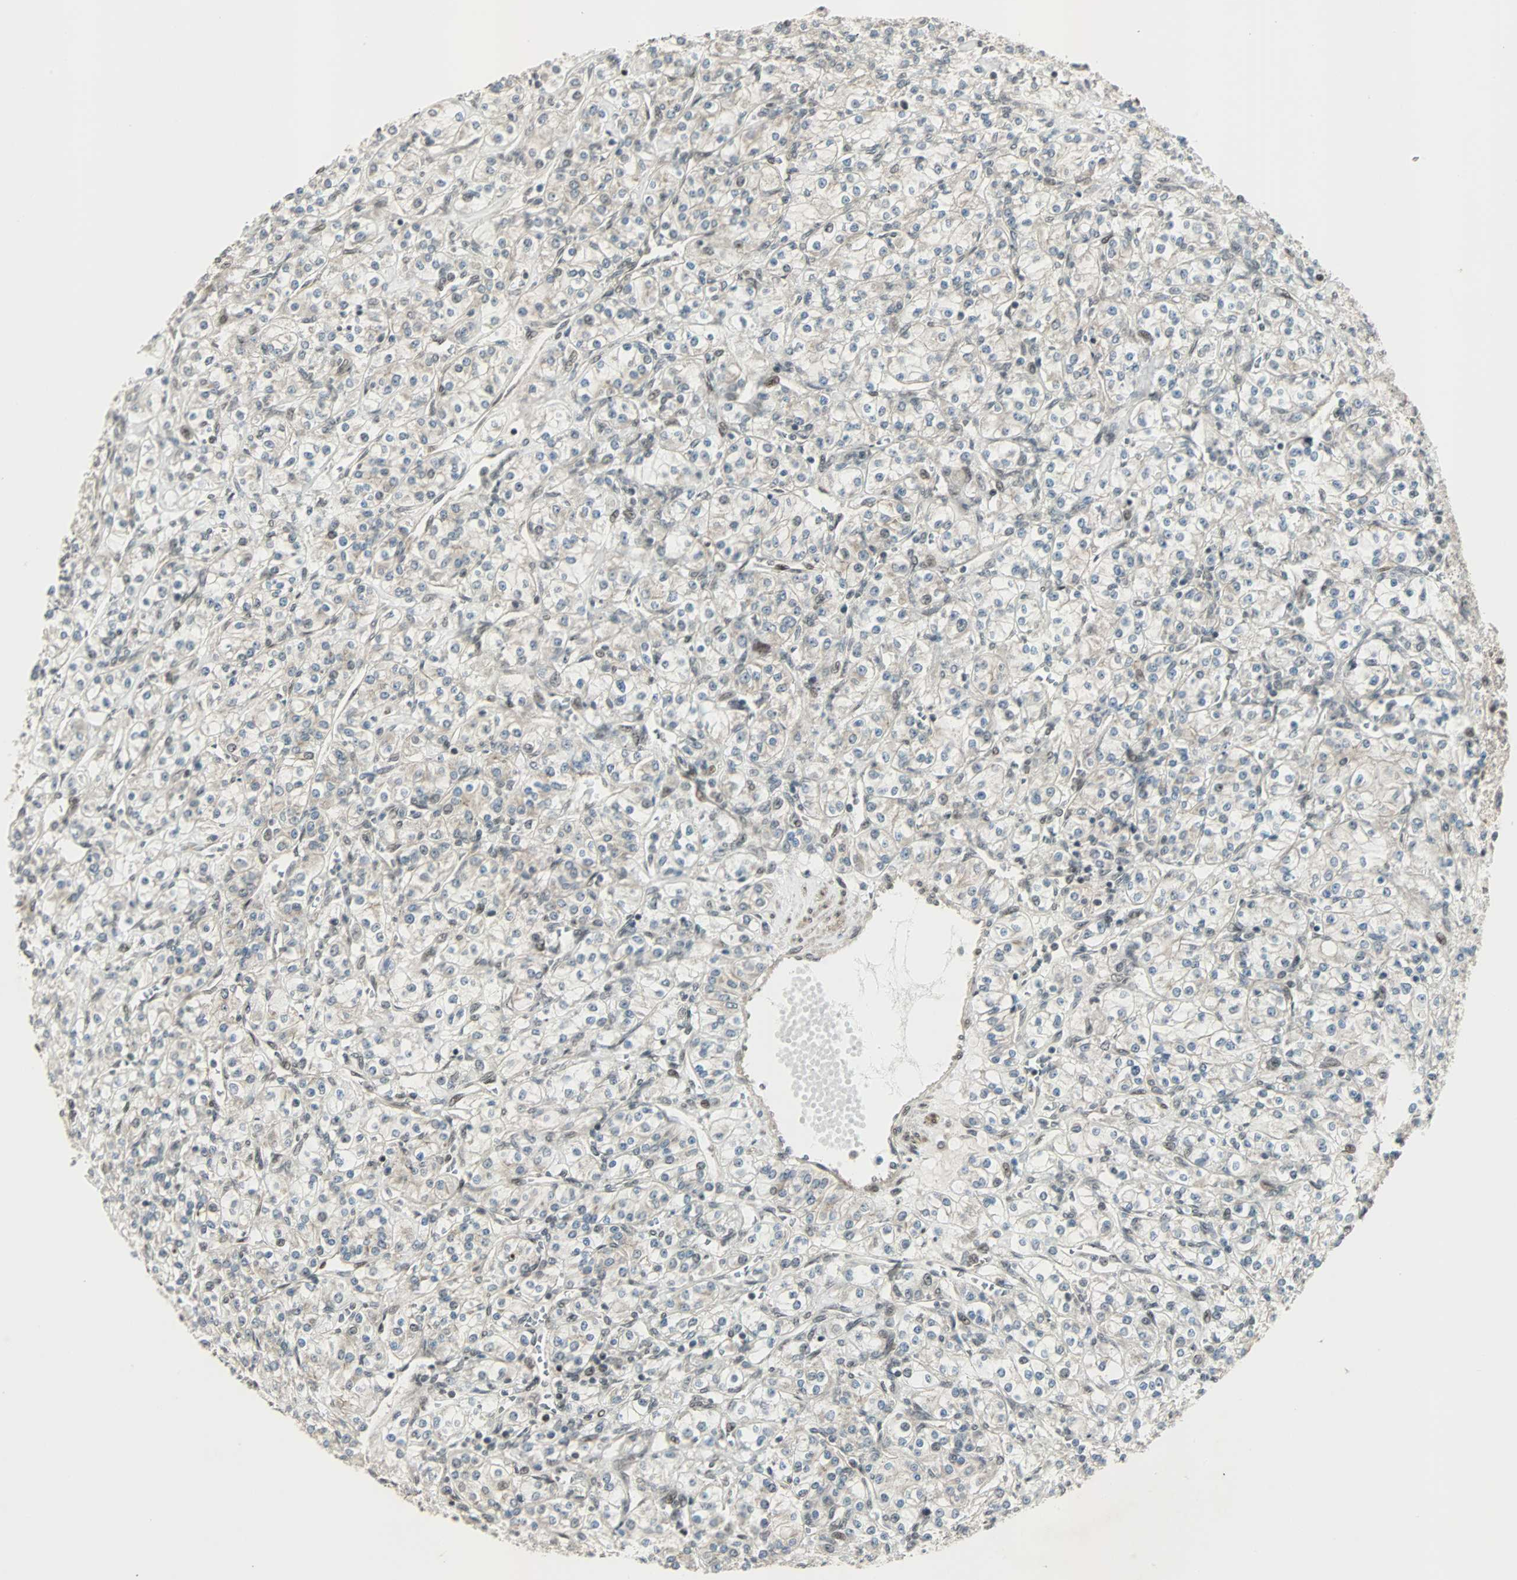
{"staining": {"intensity": "weak", "quantity": "<25%", "location": "cytoplasmic/membranous,nuclear"}, "tissue": "renal cancer", "cell_type": "Tumor cells", "image_type": "cancer", "snomed": [{"axis": "morphology", "description": "Adenocarcinoma, NOS"}, {"axis": "topography", "description": "Kidney"}], "caption": "Tumor cells show no significant staining in adenocarcinoma (renal).", "gene": "CBX4", "patient": {"sex": "male", "age": 77}}